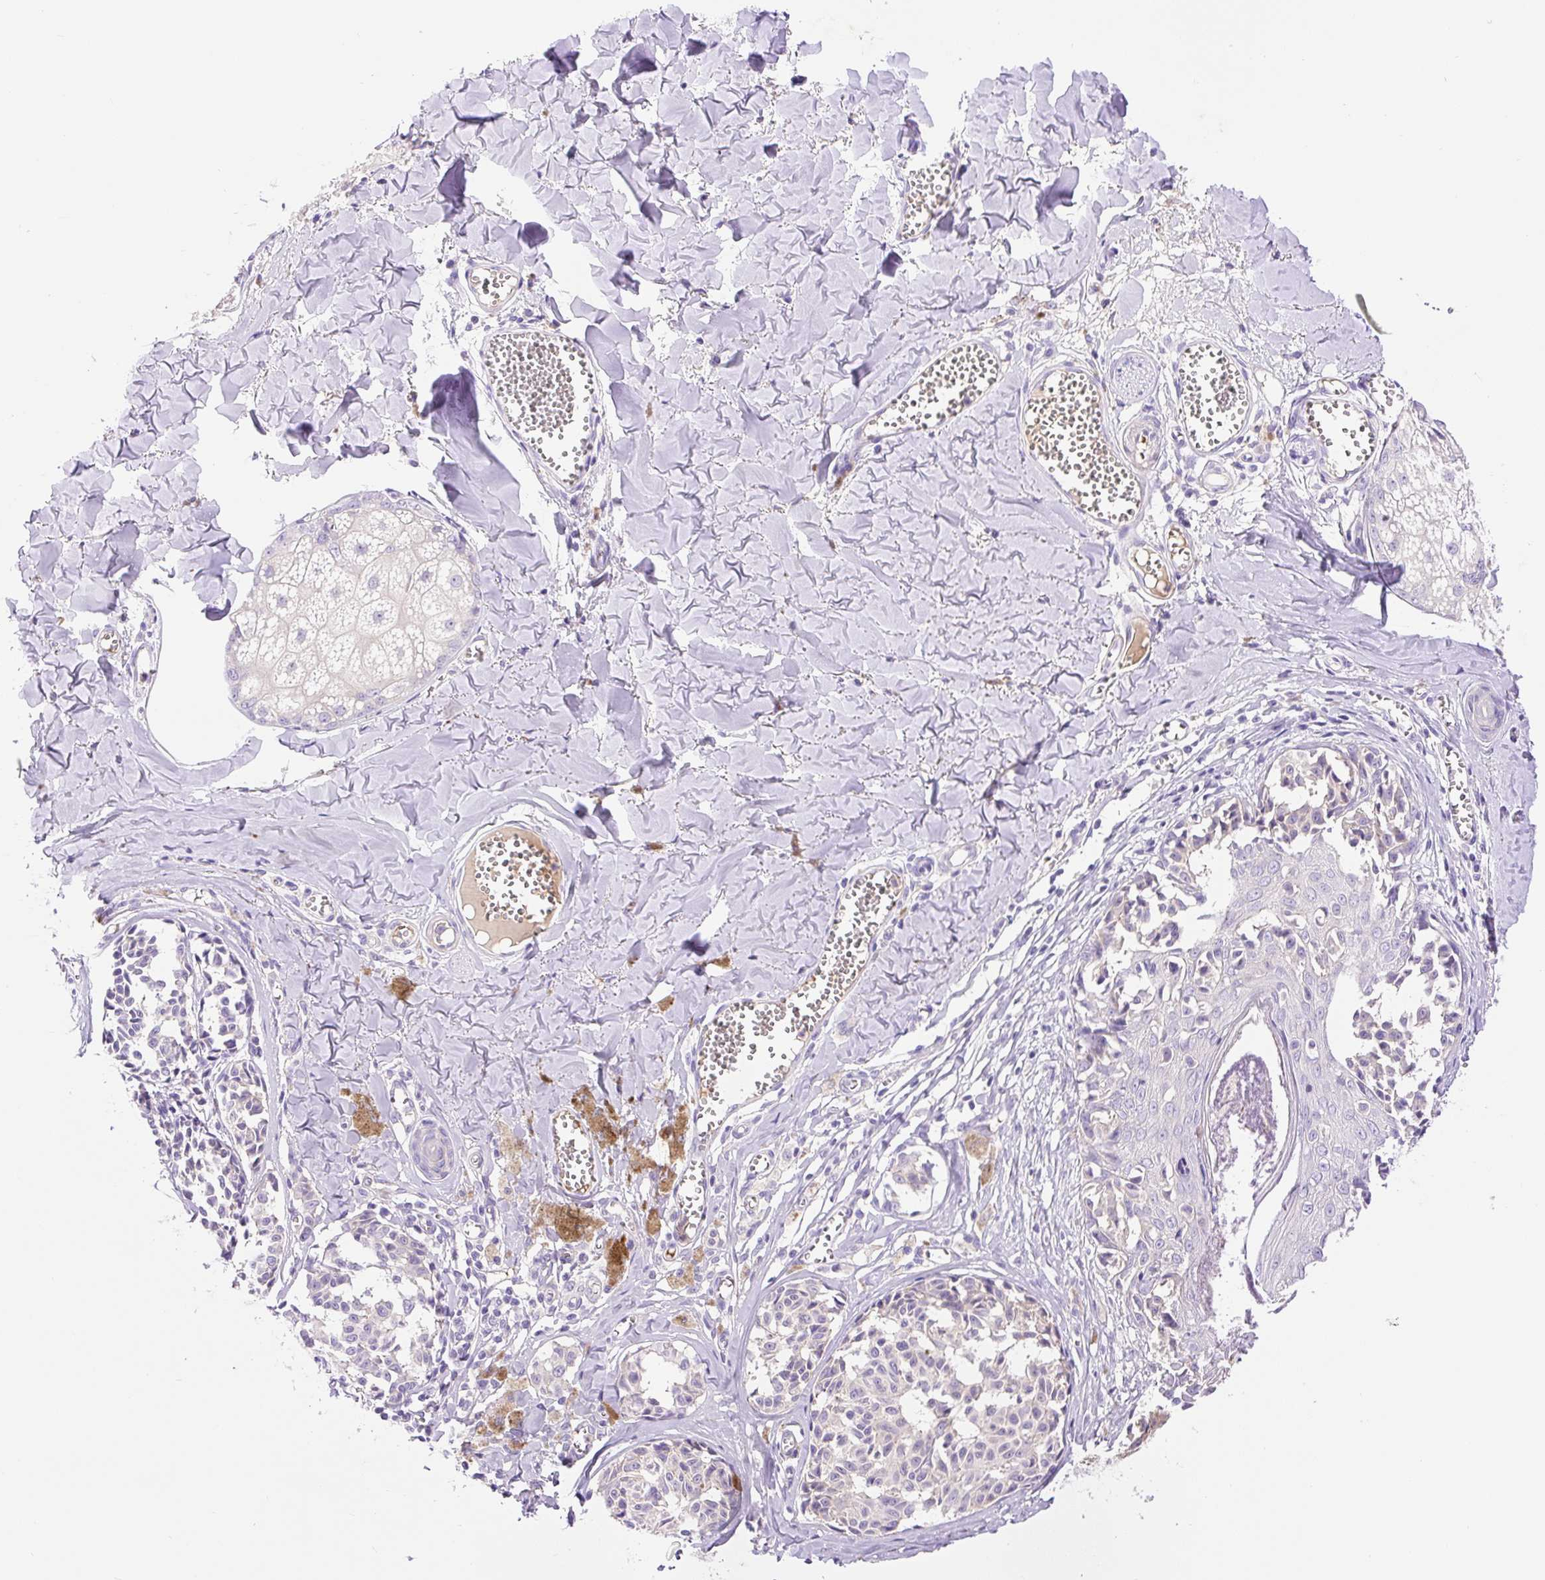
{"staining": {"intensity": "negative", "quantity": "none", "location": "none"}, "tissue": "melanoma", "cell_type": "Tumor cells", "image_type": "cancer", "snomed": [{"axis": "morphology", "description": "Malignant melanoma, NOS"}, {"axis": "topography", "description": "Skin"}], "caption": "IHC micrograph of human melanoma stained for a protein (brown), which demonstrates no expression in tumor cells. (Immunohistochemistry, brightfield microscopy, high magnification).", "gene": "LHFPL5", "patient": {"sex": "female", "age": 43}}